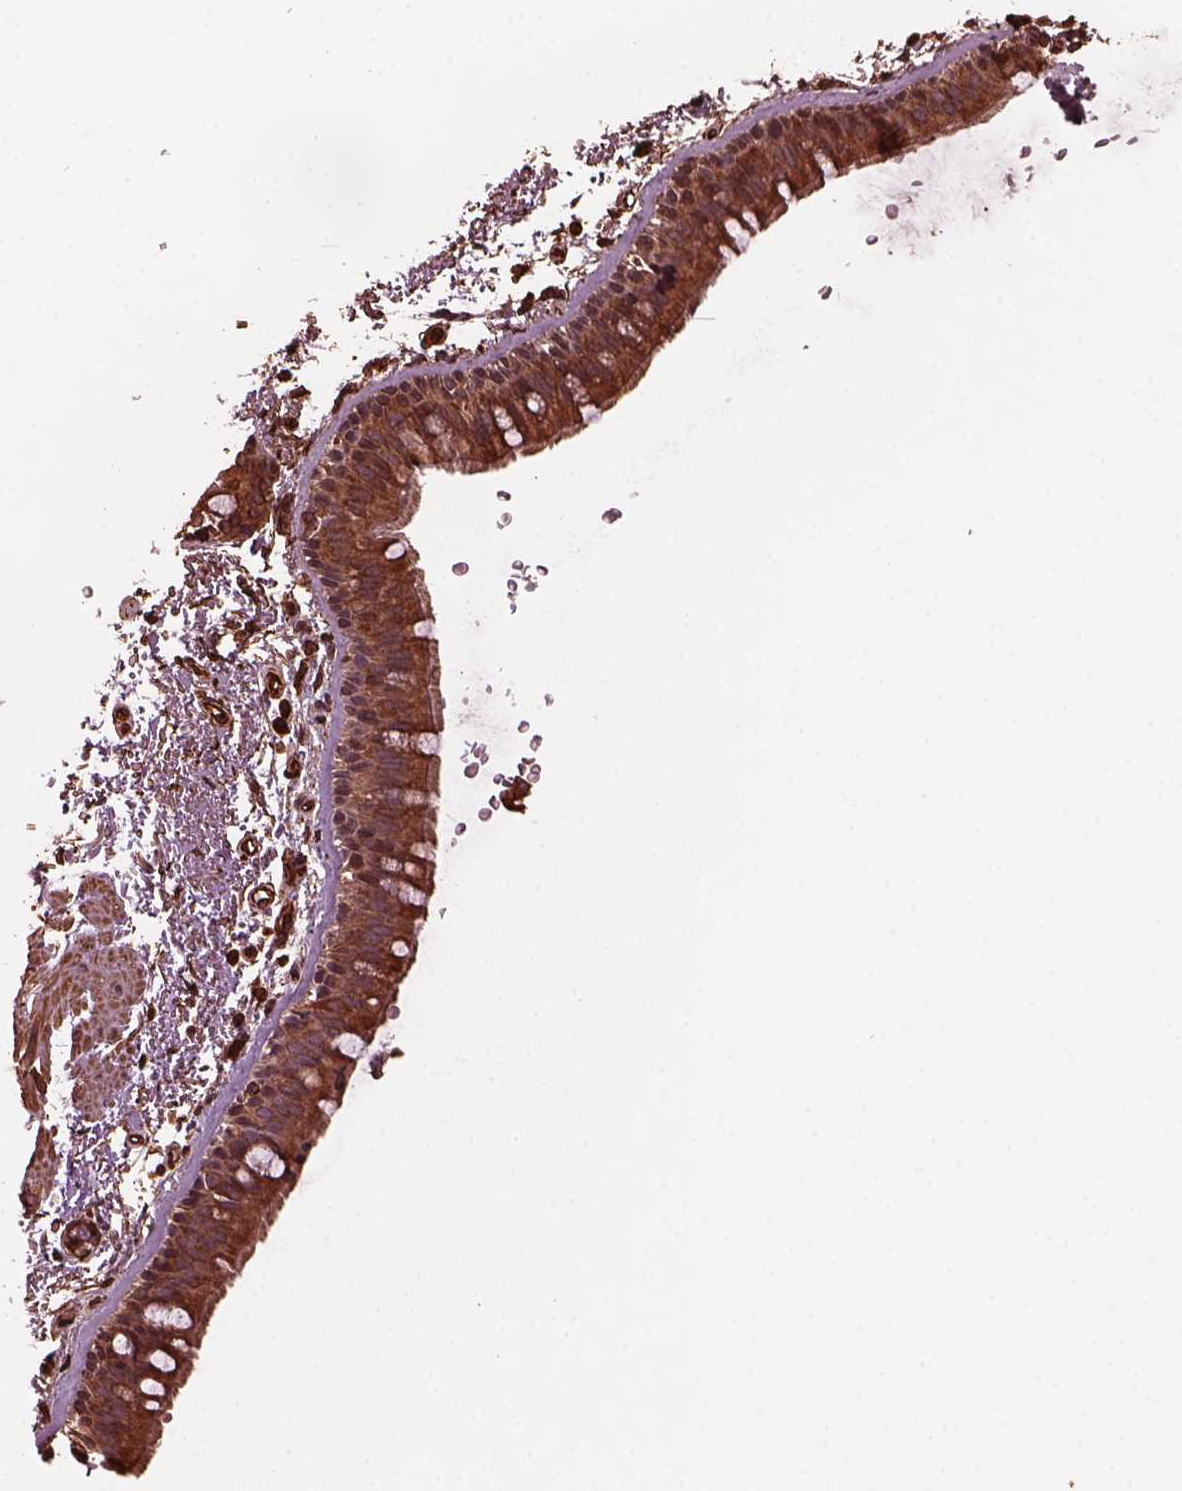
{"staining": {"intensity": "moderate", "quantity": ">75%", "location": "cytoplasmic/membranous"}, "tissue": "bronchus", "cell_type": "Respiratory epithelial cells", "image_type": "normal", "snomed": [{"axis": "morphology", "description": "Normal tissue, NOS"}, {"axis": "topography", "description": "Lymph node"}, {"axis": "topography", "description": "Bronchus"}], "caption": "This image shows immunohistochemistry (IHC) staining of benign bronchus, with medium moderate cytoplasmic/membranous expression in approximately >75% of respiratory epithelial cells.", "gene": "GTPBP1", "patient": {"sex": "female", "age": 70}}